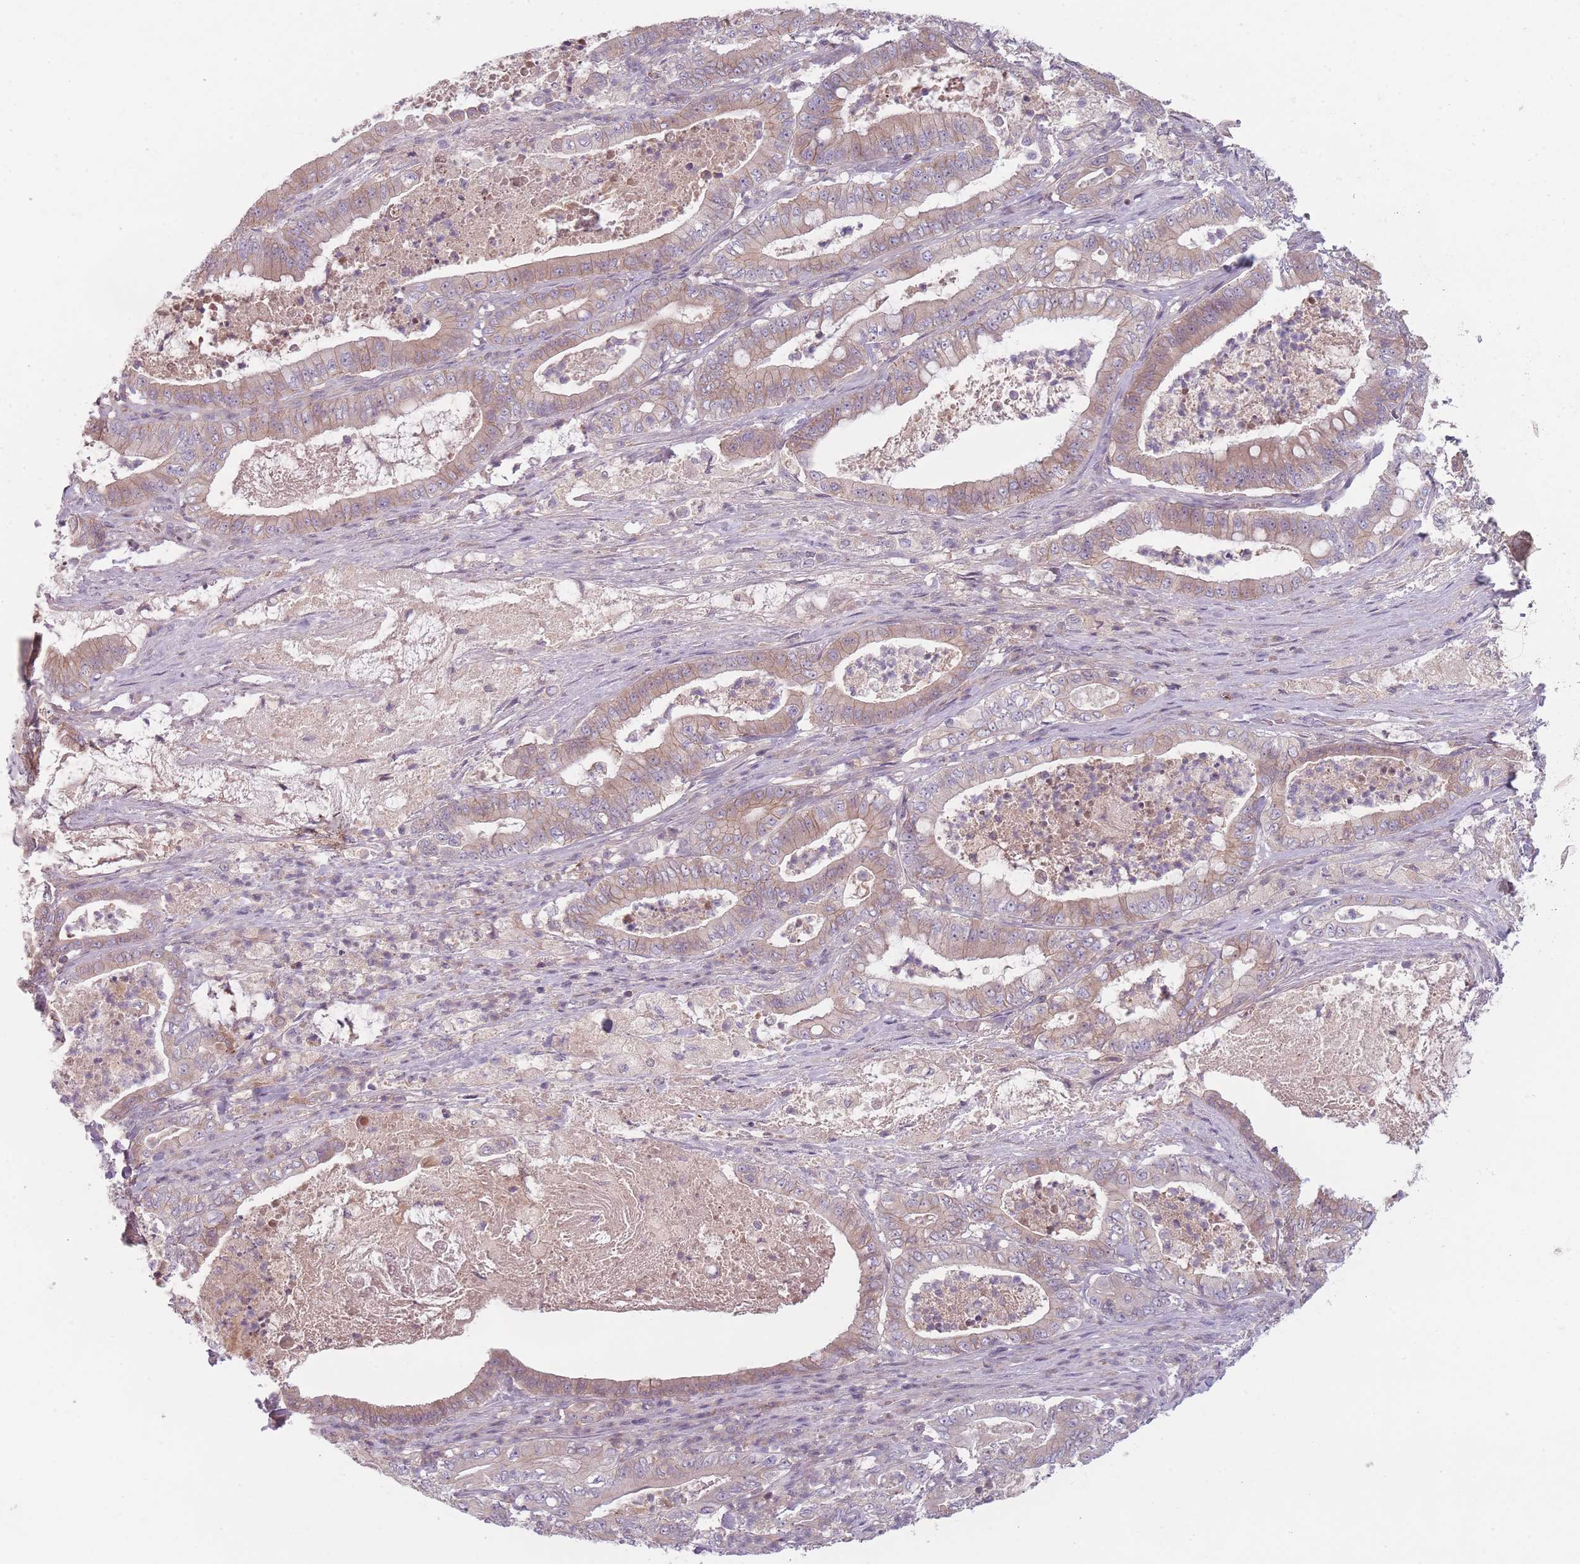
{"staining": {"intensity": "weak", "quantity": ">75%", "location": "cytoplasmic/membranous"}, "tissue": "pancreatic cancer", "cell_type": "Tumor cells", "image_type": "cancer", "snomed": [{"axis": "morphology", "description": "Adenocarcinoma, NOS"}, {"axis": "topography", "description": "Pancreas"}], "caption": "A brown stain shows weak cytoplasmic/membranous expression of a protein in human adenocarcinoma (pancreatic) tumor cells.", "gene": "NT5DC2", "patient": {"sex": "male", "age": 71}}